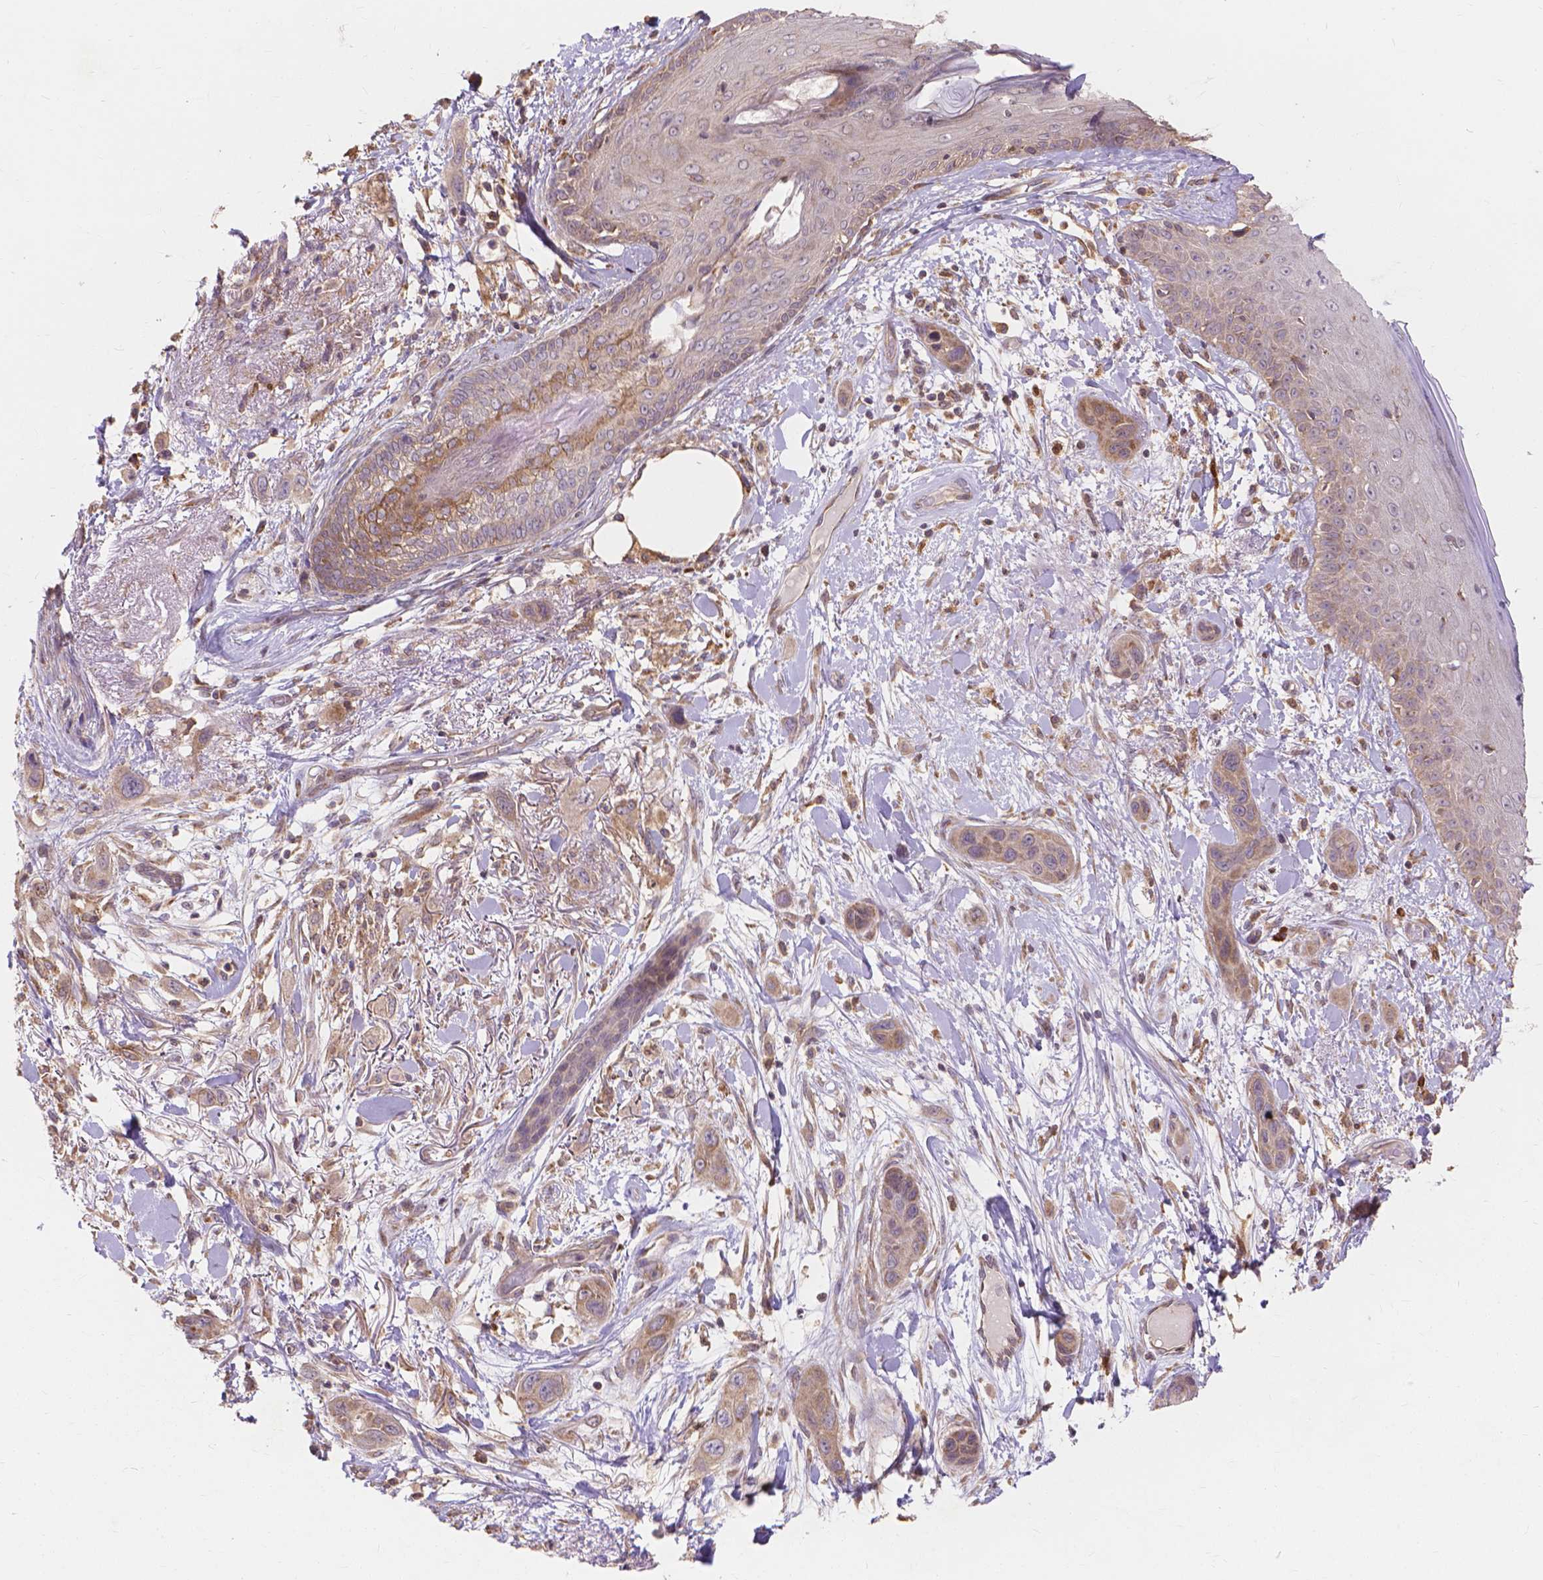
{"staining": {"intensity": "moderate", "quantity": ">75%", "location": "cytoplasmic/membranous"}, "tissue": "skin cancer", "cell_type": "Tumor cells", "image_type": "cancer", "snomed": [{"axis": "morphology", "description": "Squamous cell carcinoma, NOS"}, {"axis": "topography", "description": "Skin"}], "caption": "This photomicrograph demonstrates skin squamous cell carcinoma stained with immunohistochemistry (IHC) to label a protein in brown. The cytoplasmic/membranous of tumor cells show moderate positivity for the protein. Nuclei are counter-stained blue.", "gene": "TAB2", "patient": {"sex": "male", "age": 79}}